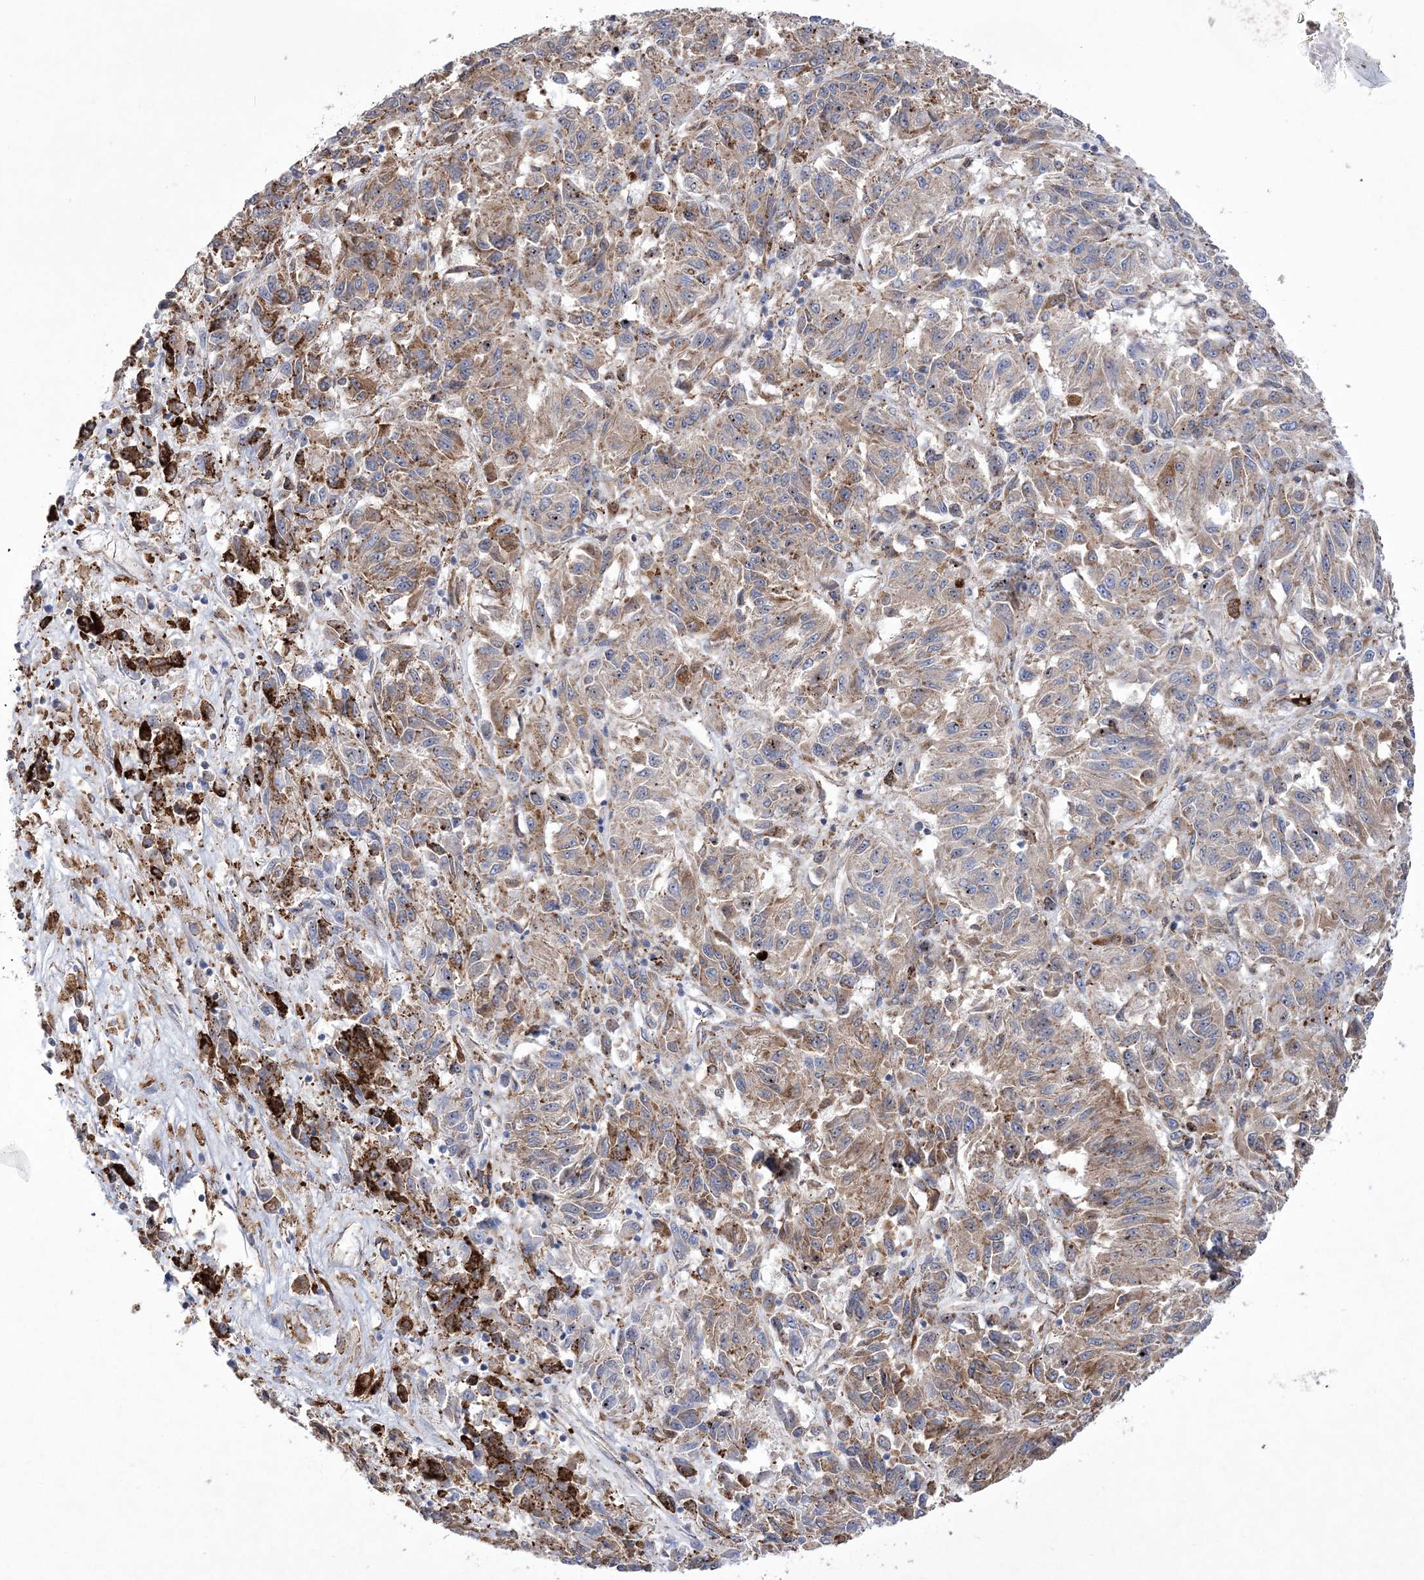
{"staining": {"intensity": "moderate", "quantity": "<25%", "location": "cytoplasmic/membranous"}, "tissue": "melanoma", "cell_type": "Tumor cells", "image_type": "cancer", "snomed": [{"axis": "morphology", "description": "Malignant melanoma, Metastatic site"}, {"axis": "topography", "description": "Lung"}], "caption": "Protein staining demonstrates moderate cytoplasmic/membranous positivity in about <25% of tumor cells in melanoma.", "gene": "MED31", "patient": {"sex": "male", "age": 64}}